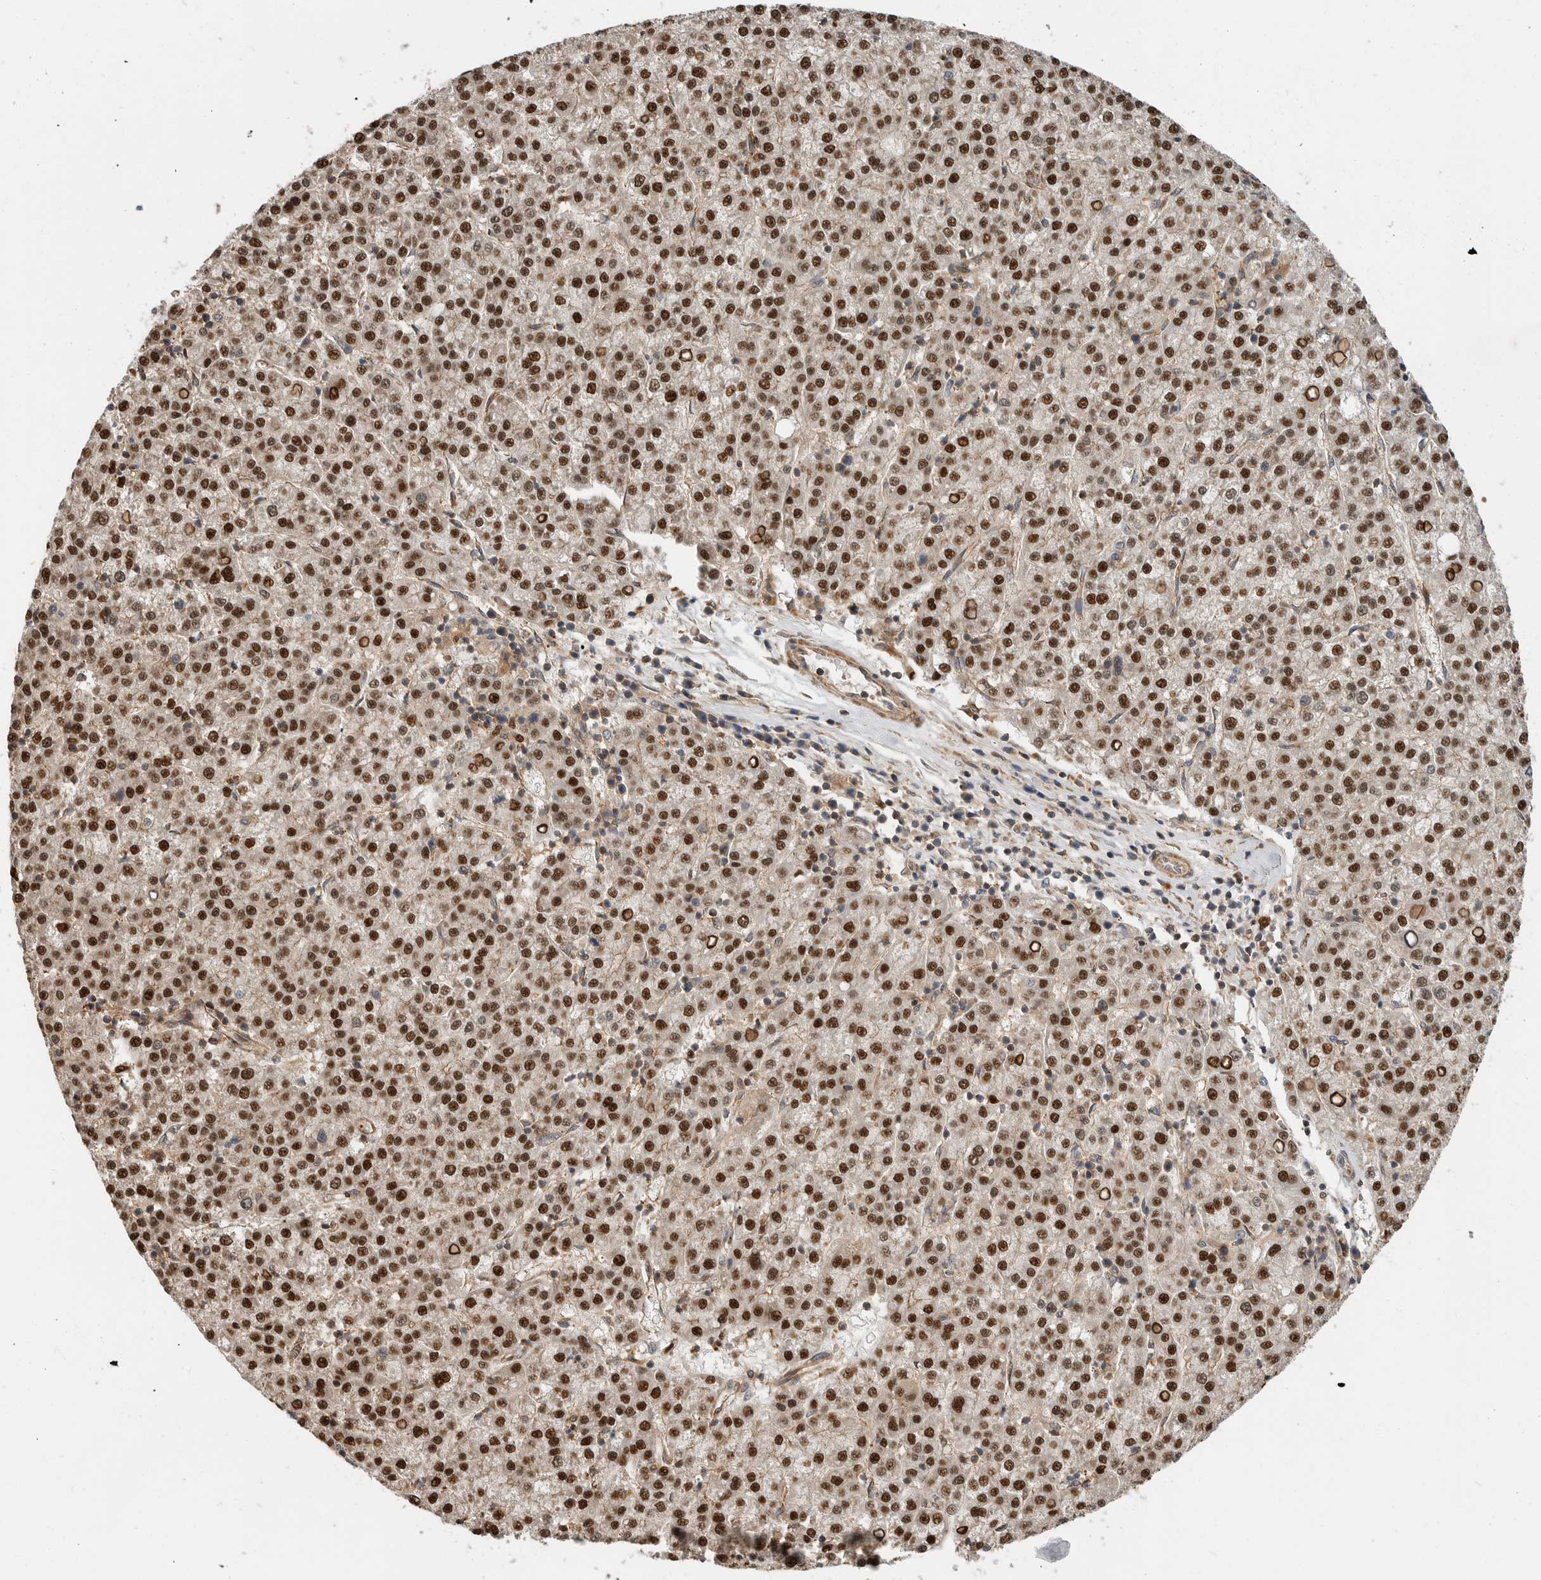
{"staining": {"intensity": "strong", "quantity": ">75%", "location": "nuclear"}, "tissue": "liver cancer", "cell_type": "Tumor cells", "image_type": "cancer", "snomed": [{"axis": "morphology", "description": "Carcinoma, Hepatocellular, NOS"}, {"axis": "topography", "description": "Liver"}], "caption": "About >75% of tumor cells in human liver cancer demonstrate strong nuclear protein expression as visualized by brown immunohistochemical staining.", "gene": "STRAP", "patient": {"sex": "female", "age": 58}}